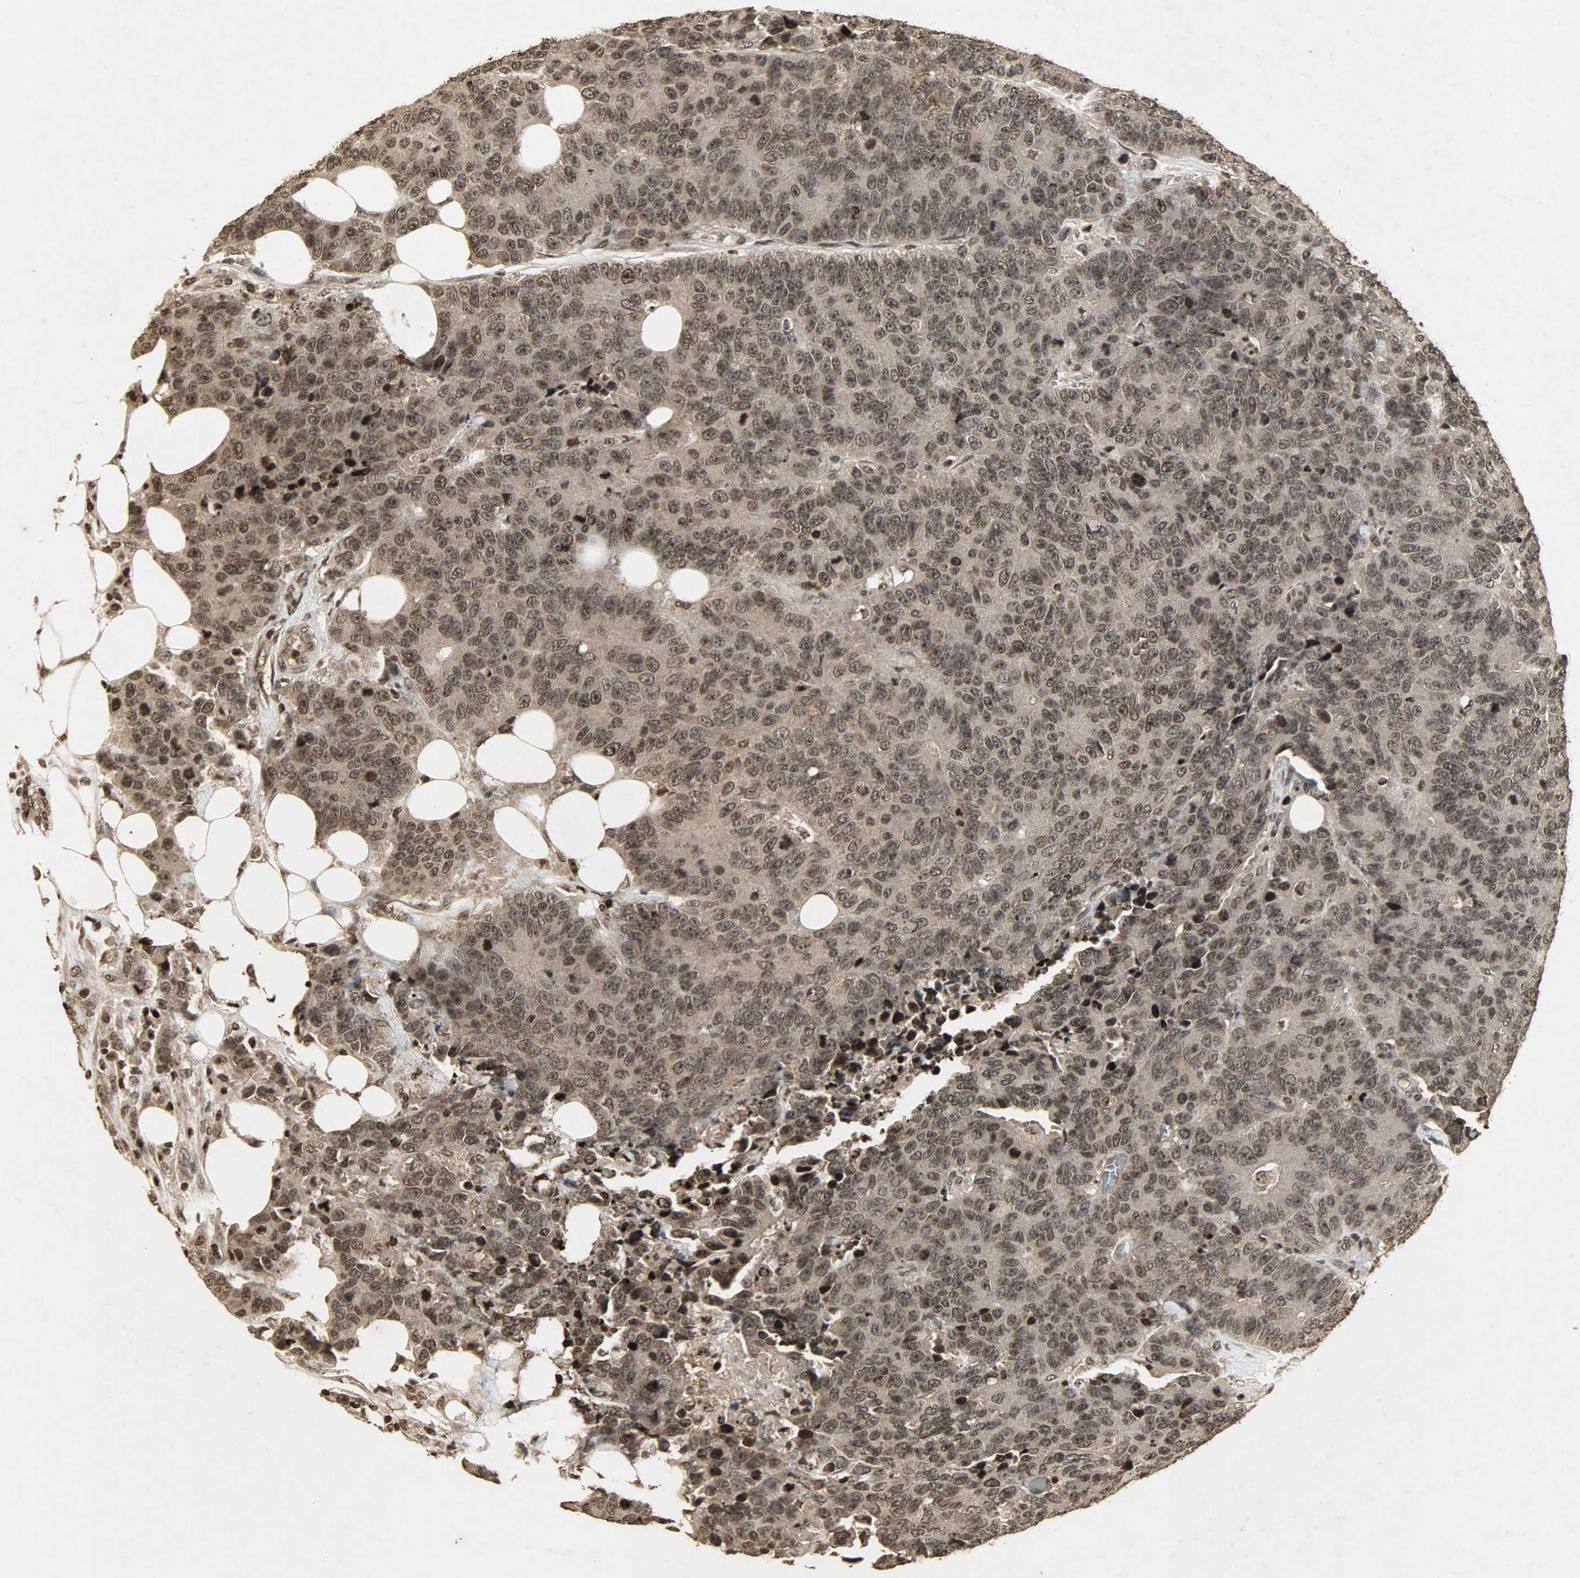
{"staining": {"intensity": "strong", "quantity": ">75%", "location": "cytoplasmic/membranous,nuclear"}, "tissue": "colorectal cancer", "cell_type": "Tumor cells", "image_type": "cancer", "snomed": [{"axis": "morphology", "description": "Adenocarcinoma, NOS"}, {"axis": "topography", "description": "Colon"}], "caption": "A brown stain labels strong cytoplasmic/membranous and nuclear expression of a protein in human adenocarcinoma (colorectal) tumor cells.", "gene": "PPP3R1", "patient": {"sex": "female", "age": 86}}